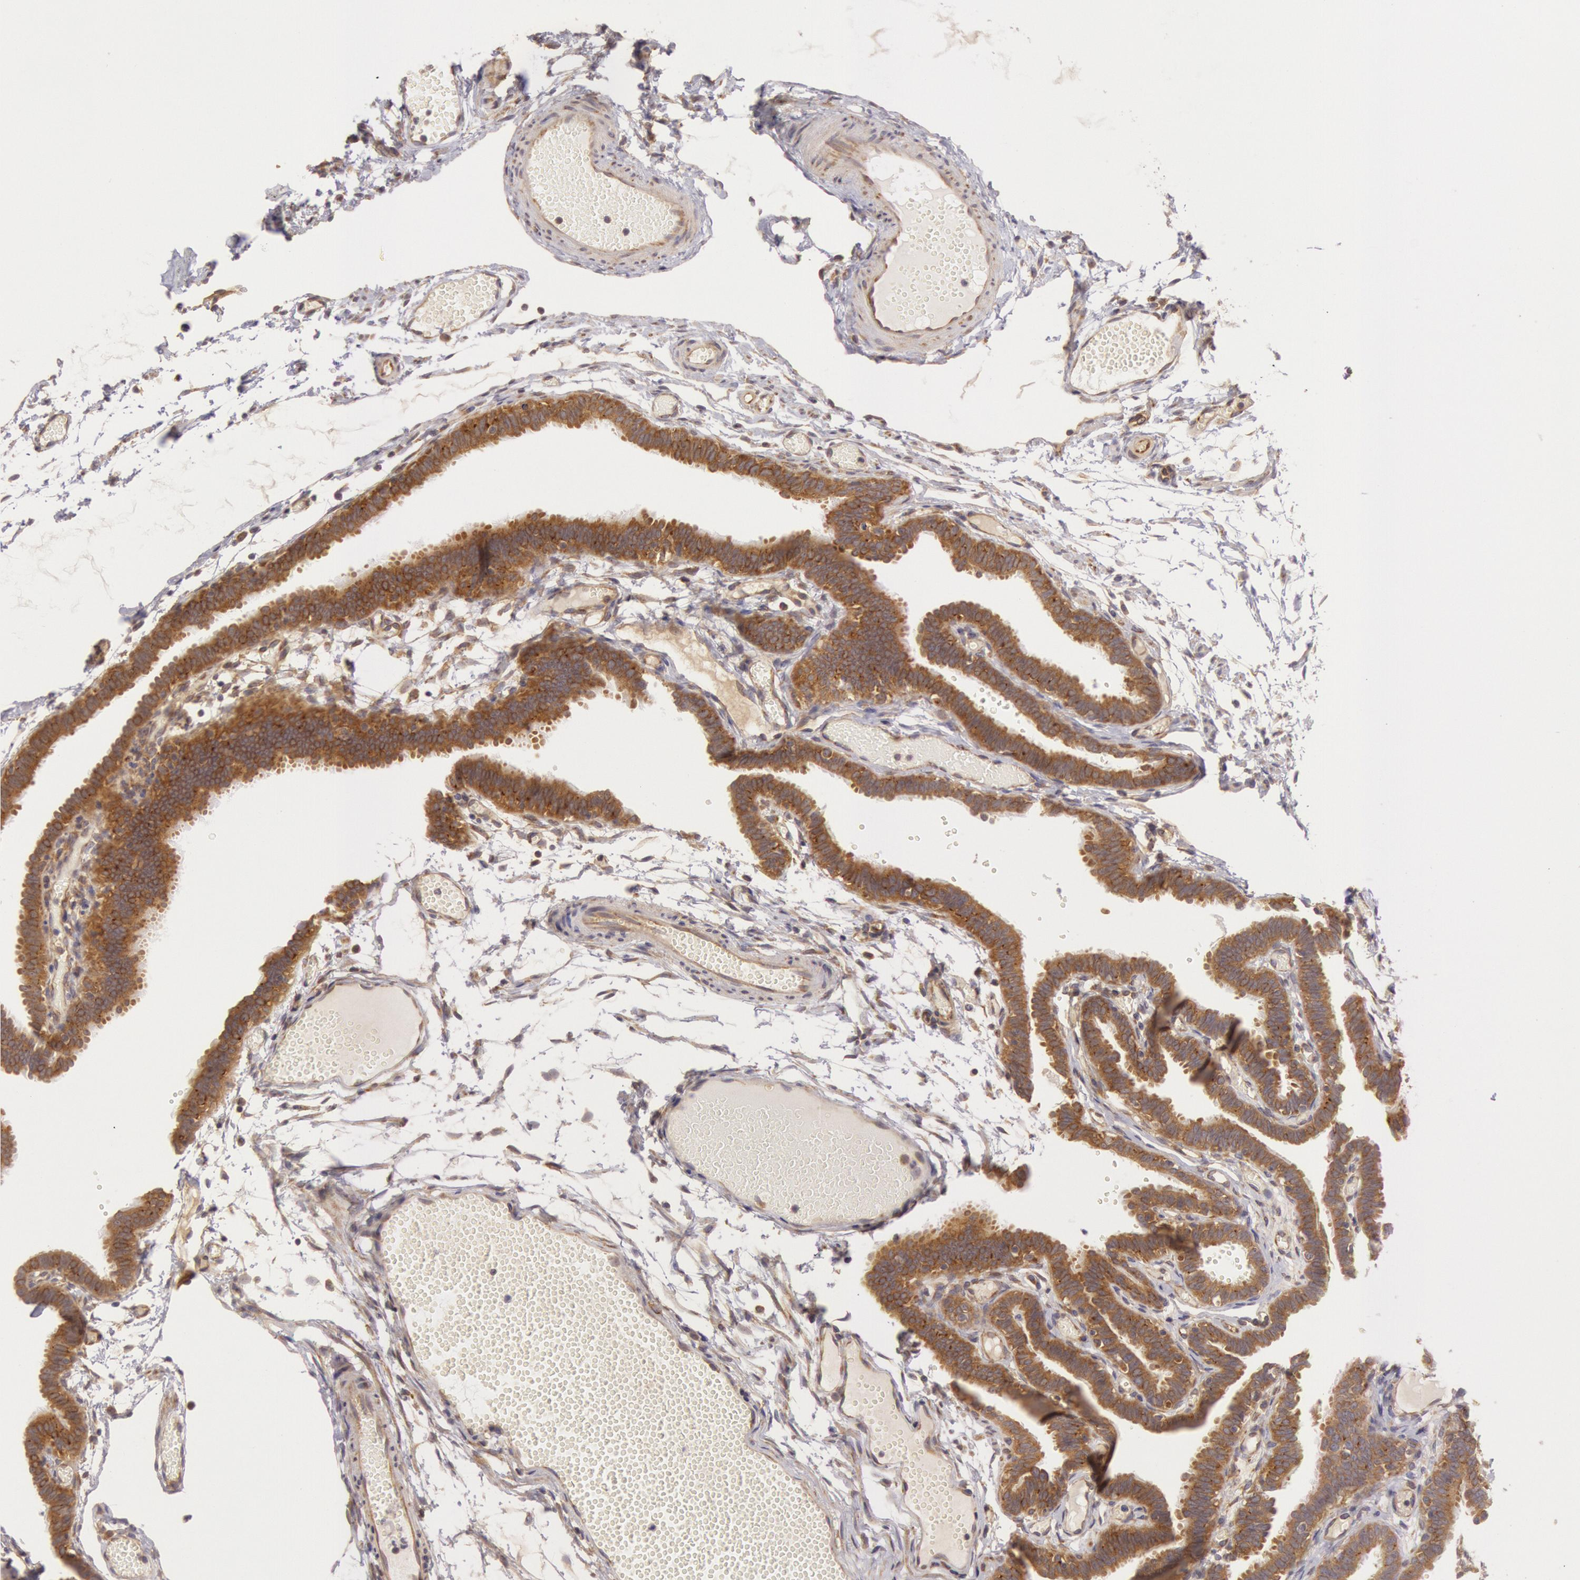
{"staining": {"intensity": "moderate", "quantity": ">75%", "location": "cytoplasmic/membranous"}, "tissue": "fallopian tube", "cell_type": "Glandular cells", "image_type": "normal", "snomed": [{"axis": "morphology", "description": "Normal tissue, NOS"}, {"axis": "topography", "description": "Fallopian tube"}], "caption": "Protein staining demonstrates moderate cytoplasmic/membranous expression in about >75% of glandular cells in normal fallopian tube.", "gene": "CHUK", "patient": {"sex": "female", "age": 29}}